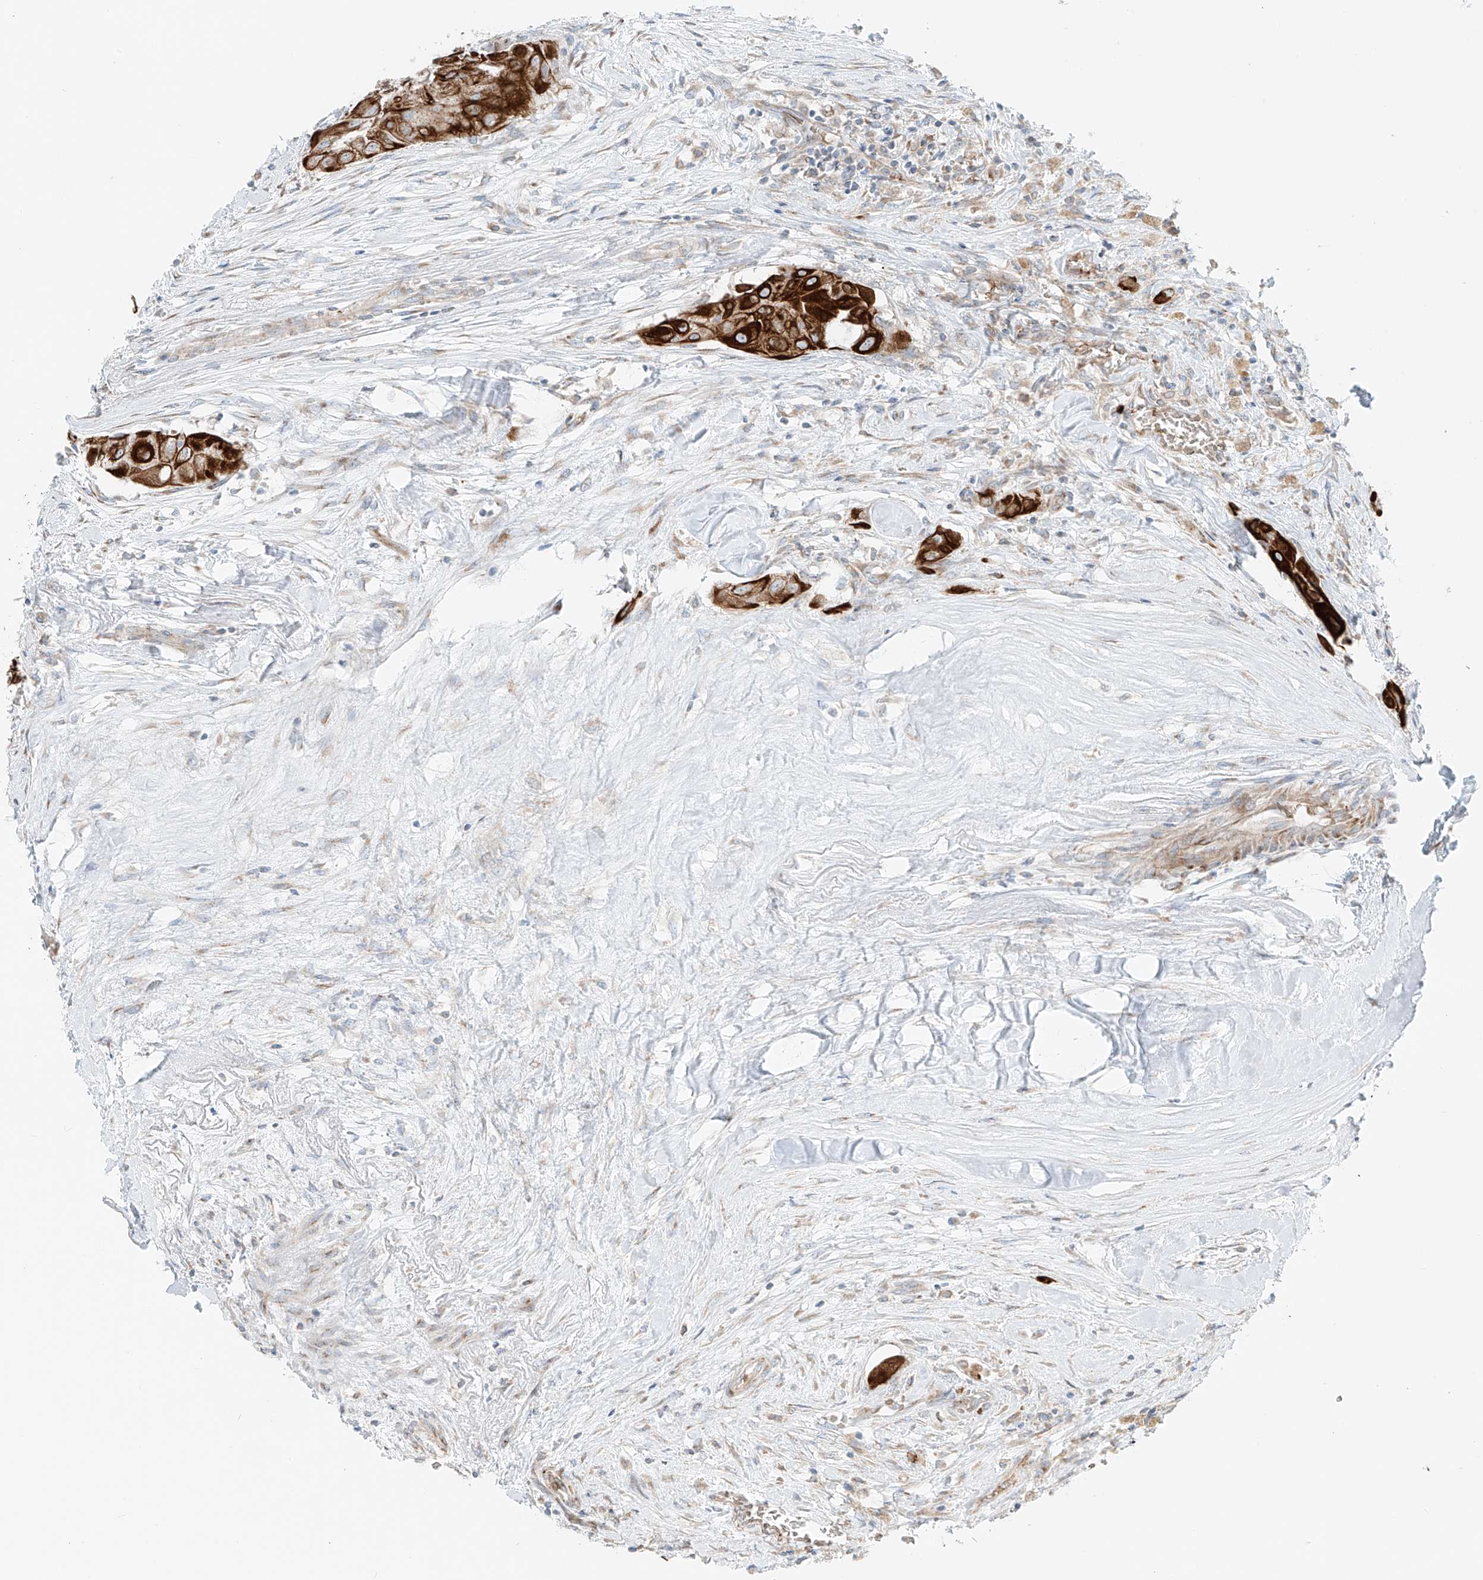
{"staining": {"intensity": "strong", "quantity": ">75%", "location": "cytoplasmic/membranous"}, "tissue": "thyroid cancer", "cell_type": "Tumor cells", "image_type": "cancer", "snomed": [{"axis": "morphology", "description": "Papillary adenocarcinoma, NOS"}, {"axis": "topography", "description": "Thyroid gland"}], "caption": "The immunohistochemical stain shows strong cytoplasmic/membranous staining in tumor cells of thyroid cancer tissue.", "gene": "EIPR1", "patient": {"sex": "female", "age": 59}}